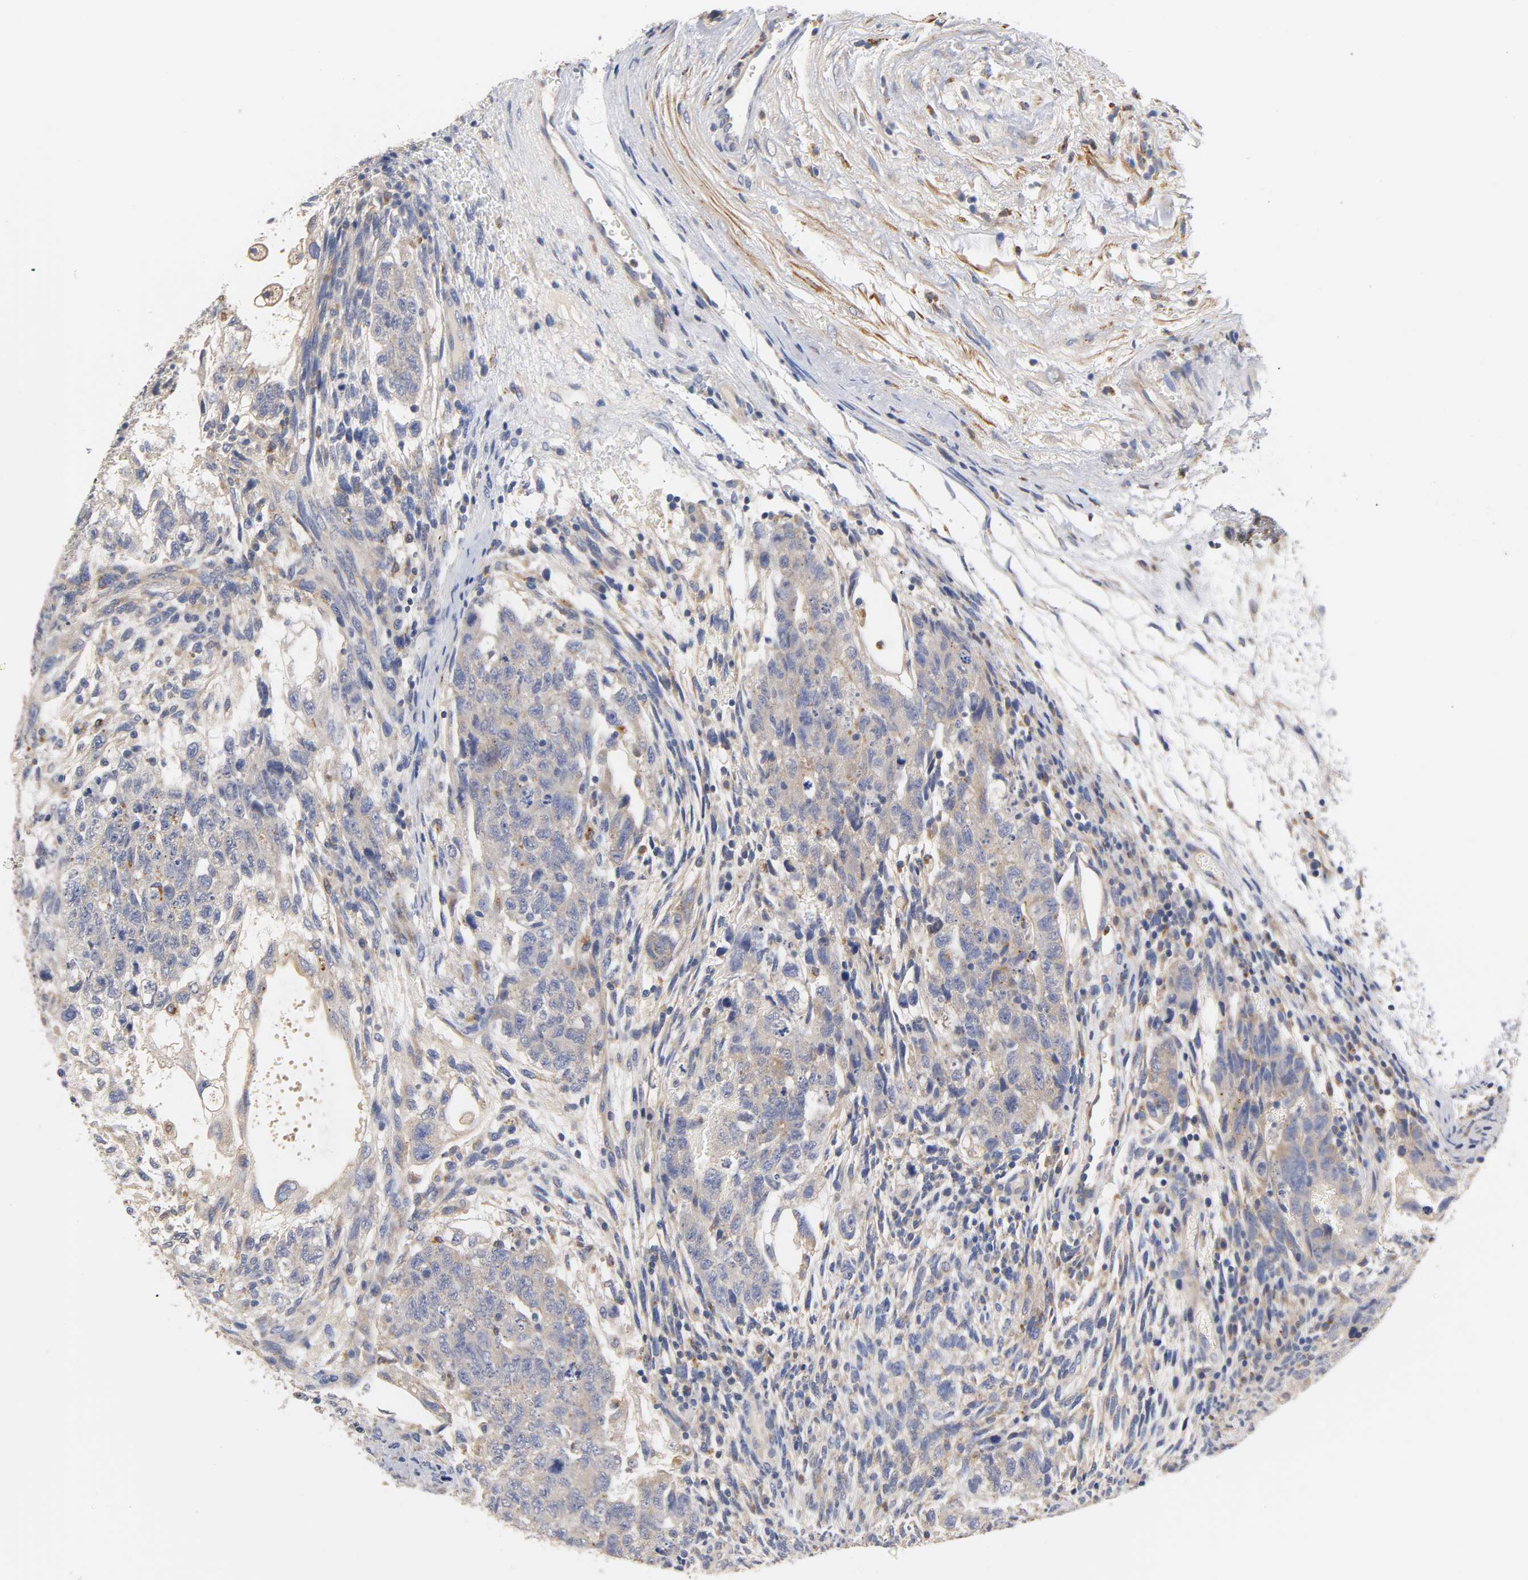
{"staining": {"intensity": "moderate", "quantity": "<25%", "location": "cytoplasmic/membranous"}, "tissue": "testis cancer", "cell_type": "Tumor cells", "image_type": "cancer", "snomed": [{"axis": "morphology", "description": "Normal tissue, NOS"}, {"axis": "morphology", "description": "Carcinoma, Embryonal, NOS"}, {"axis": "topography", "description": "Testis"}], "caption": "IHC photomicrograph of neoplastic tissue: embryonal carcinoma (testis) stained using immunohistochemistry (IHC) shows low levels of moderate protein expression localized specifically in the cytoplasmic/membranous of tumor cells, appearing as a cytoplasmic/membranous brown color.", "gene": "SEMA5A", "patient": {"sex": "male", "age": 36}}